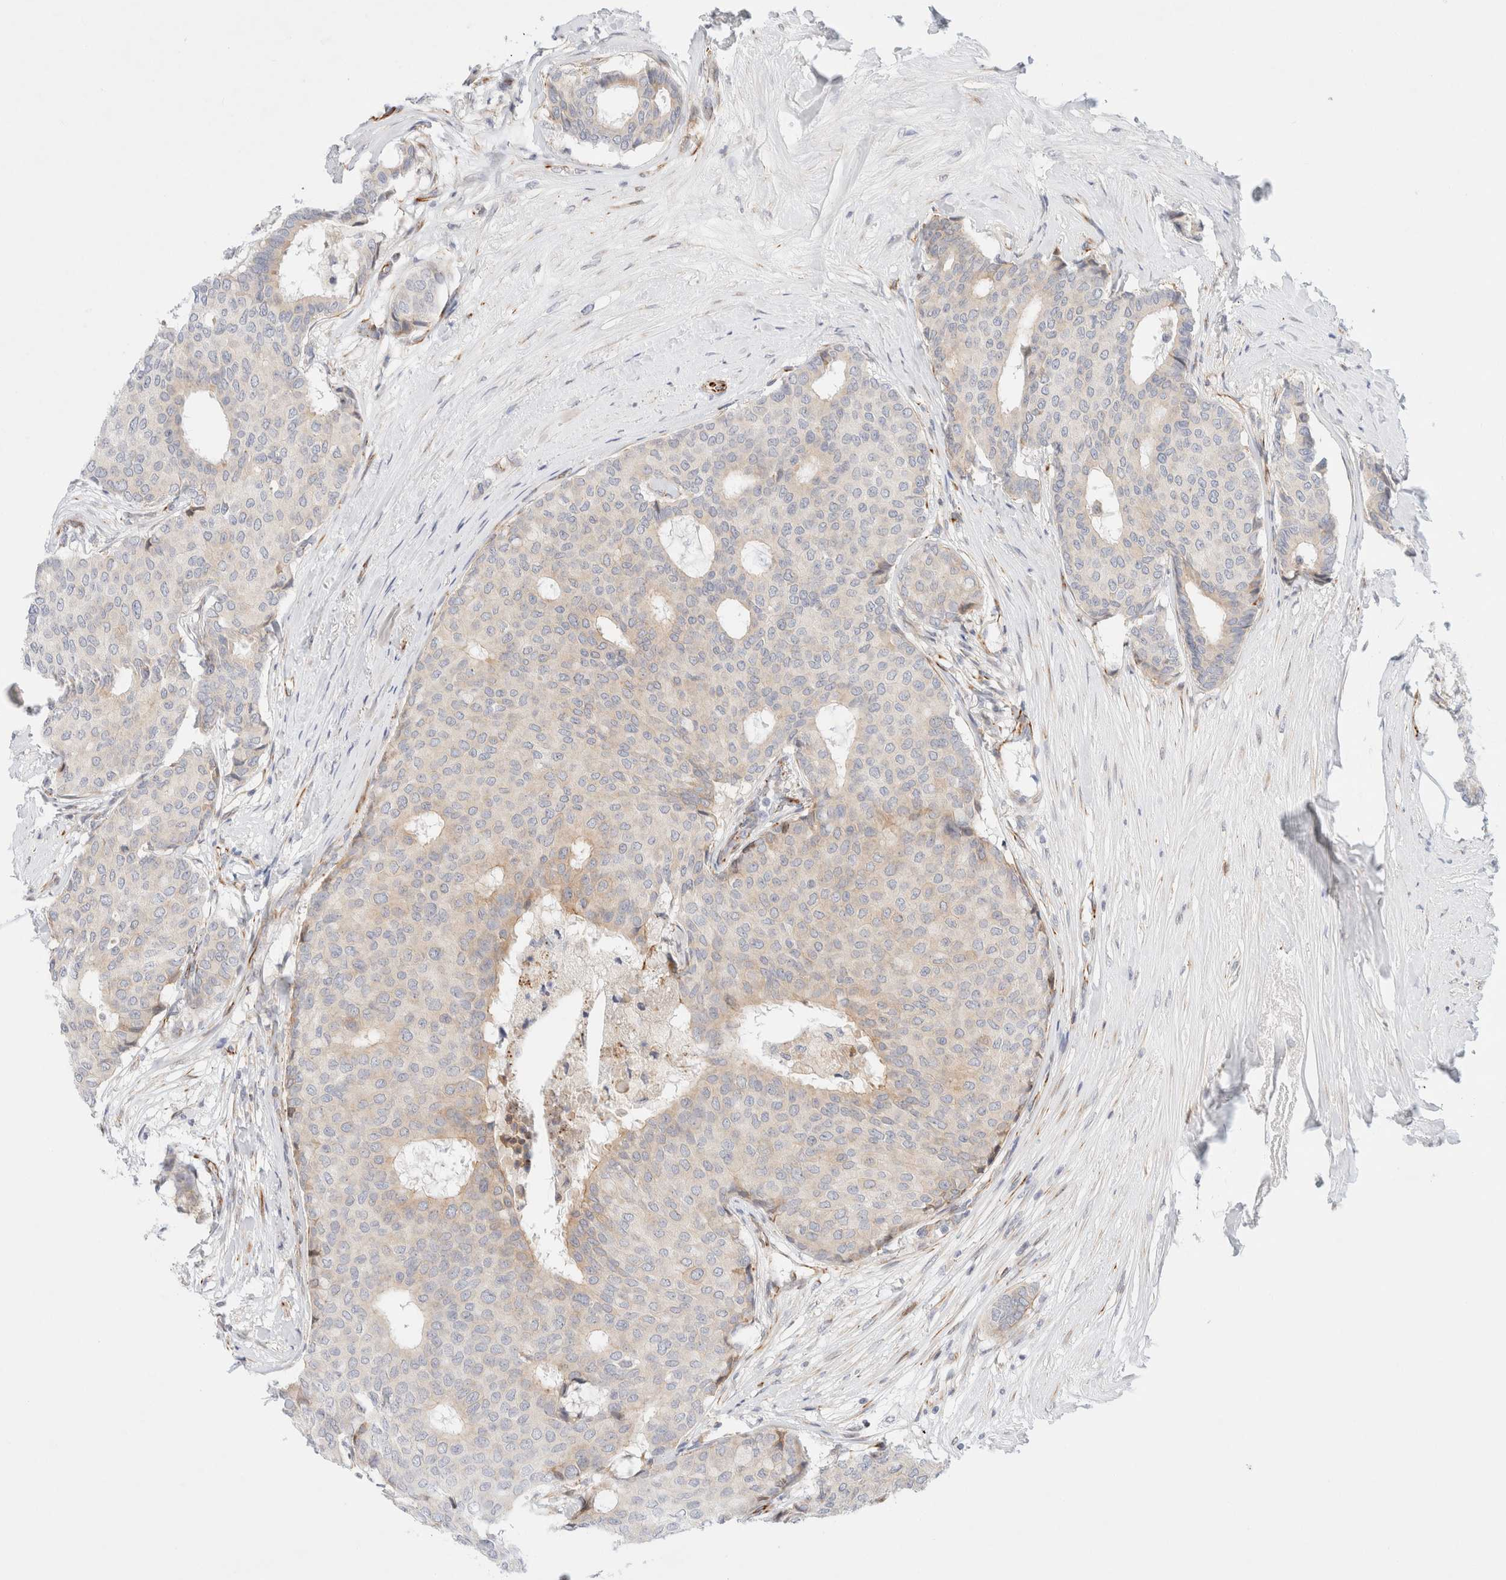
{"staining": {"intensity": "weak", "quantity": "<25%", "location": "cytoplasmic/membranous"}, "tissue": "breast cancer", "cell_type": "Tumor cells", "image_type": "cancer", "snomed": [{"axis": "morphology", "description": "Duct carcinoma"}, {"axis": "topography", "description": "Breast"}], "caption": "There is no significant positivity in tumor cells of breast cancer (infiltrating ductal carcinoma).", "gene": "SLC25A48", "patient": {"sex": "female", "age": 75}}